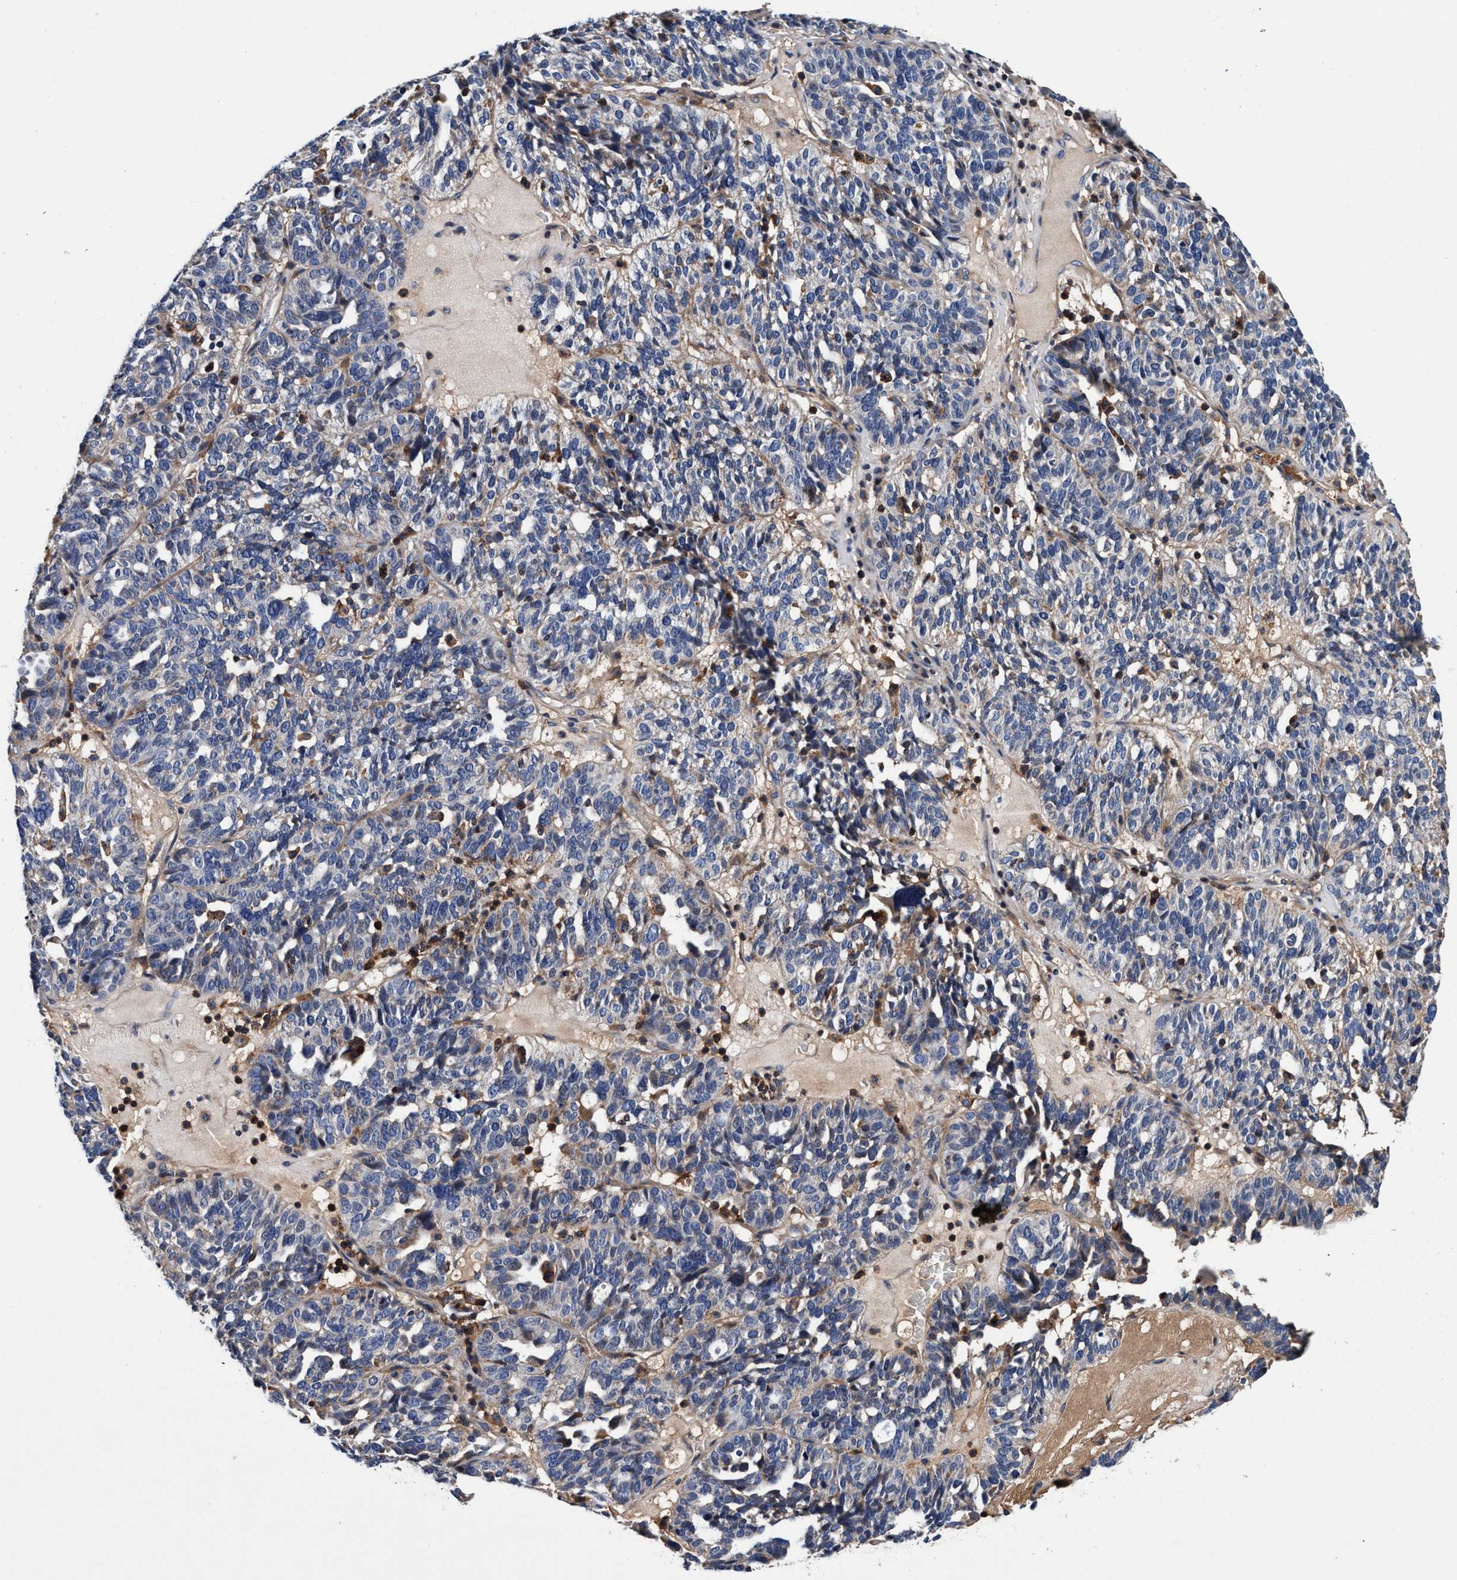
{"staining": {"intensity": "negative", "quantity": "none", "location": "none"}, "tissue": "ovarian cancer", "cell_type": "Tumor cells", "image_type": "cancer", "snomed": [{"axis": "morphology", "description": "Cystadenocarcinoma, serous, NOS"}, {"axis": "topography", "description": "Ovary"}], "caption": "DAB immunohistochemical staining of serous cystadenocarcinoma (ovarian) shows no significant expression in tumor cells.", "gene": "RNF208", "patient": {"sex": "female", "age": 59}}